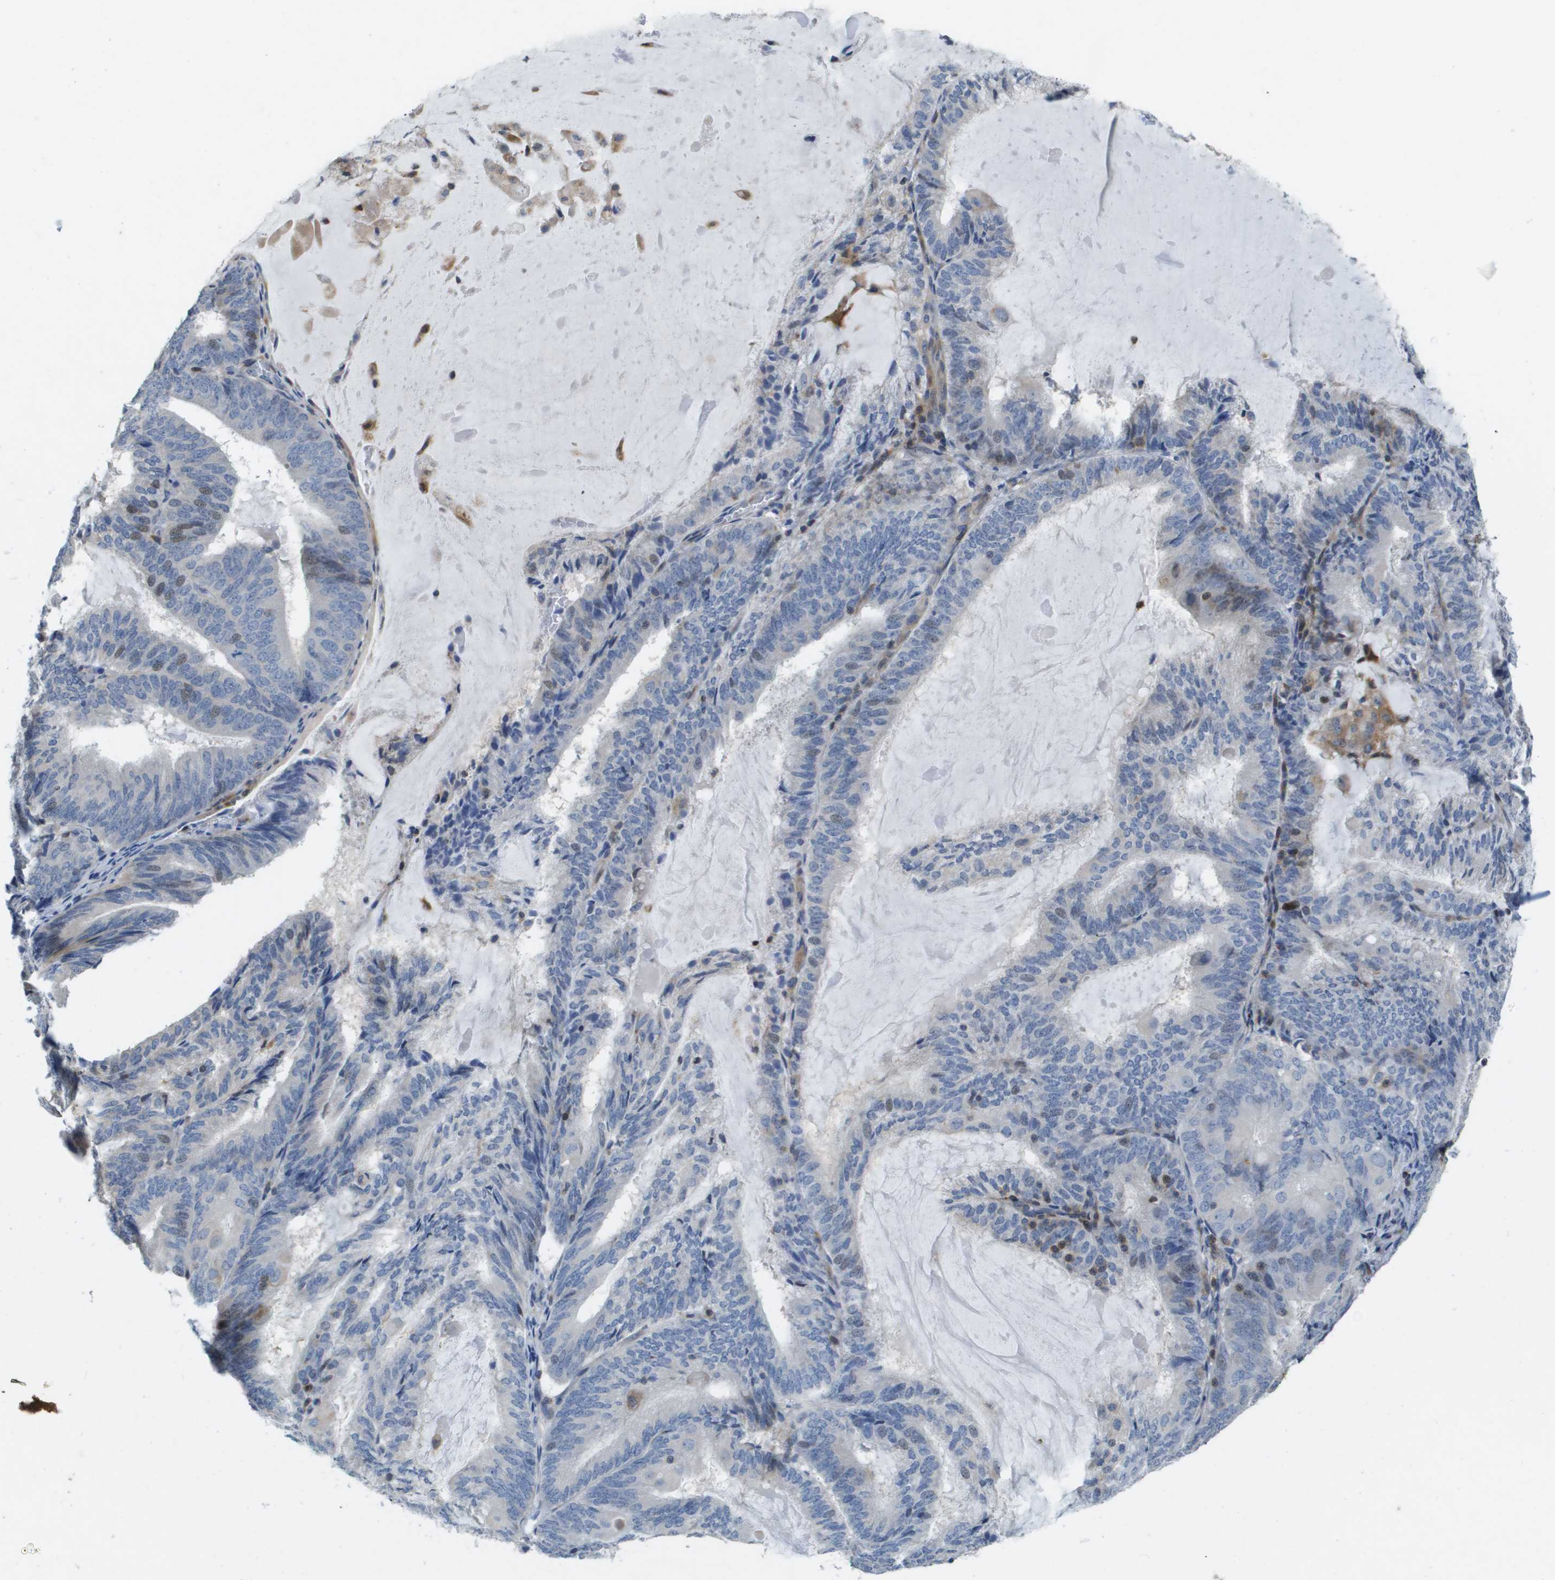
{"staining": {"intensity": "weak", "quantity": "<25%", "location": "nuclear"}, "tissue": "endometrial cancer", "cell_type": "Tumor cells", "image_type": "cancer", "snomed": [{"axis": "morphology", "description": "Adenocarcinoma, NOS"}, {"axis": "topography", "description": "Endometrium"}], "caption": "The immunohistochemistry photomicrograph has no significant expression in tumor cells of endometrial cancer tissue. (DAB immunohistochemistry, high magnification).", "gene": "SCN4B", "patient": {"sex": "female", "age": 81}}